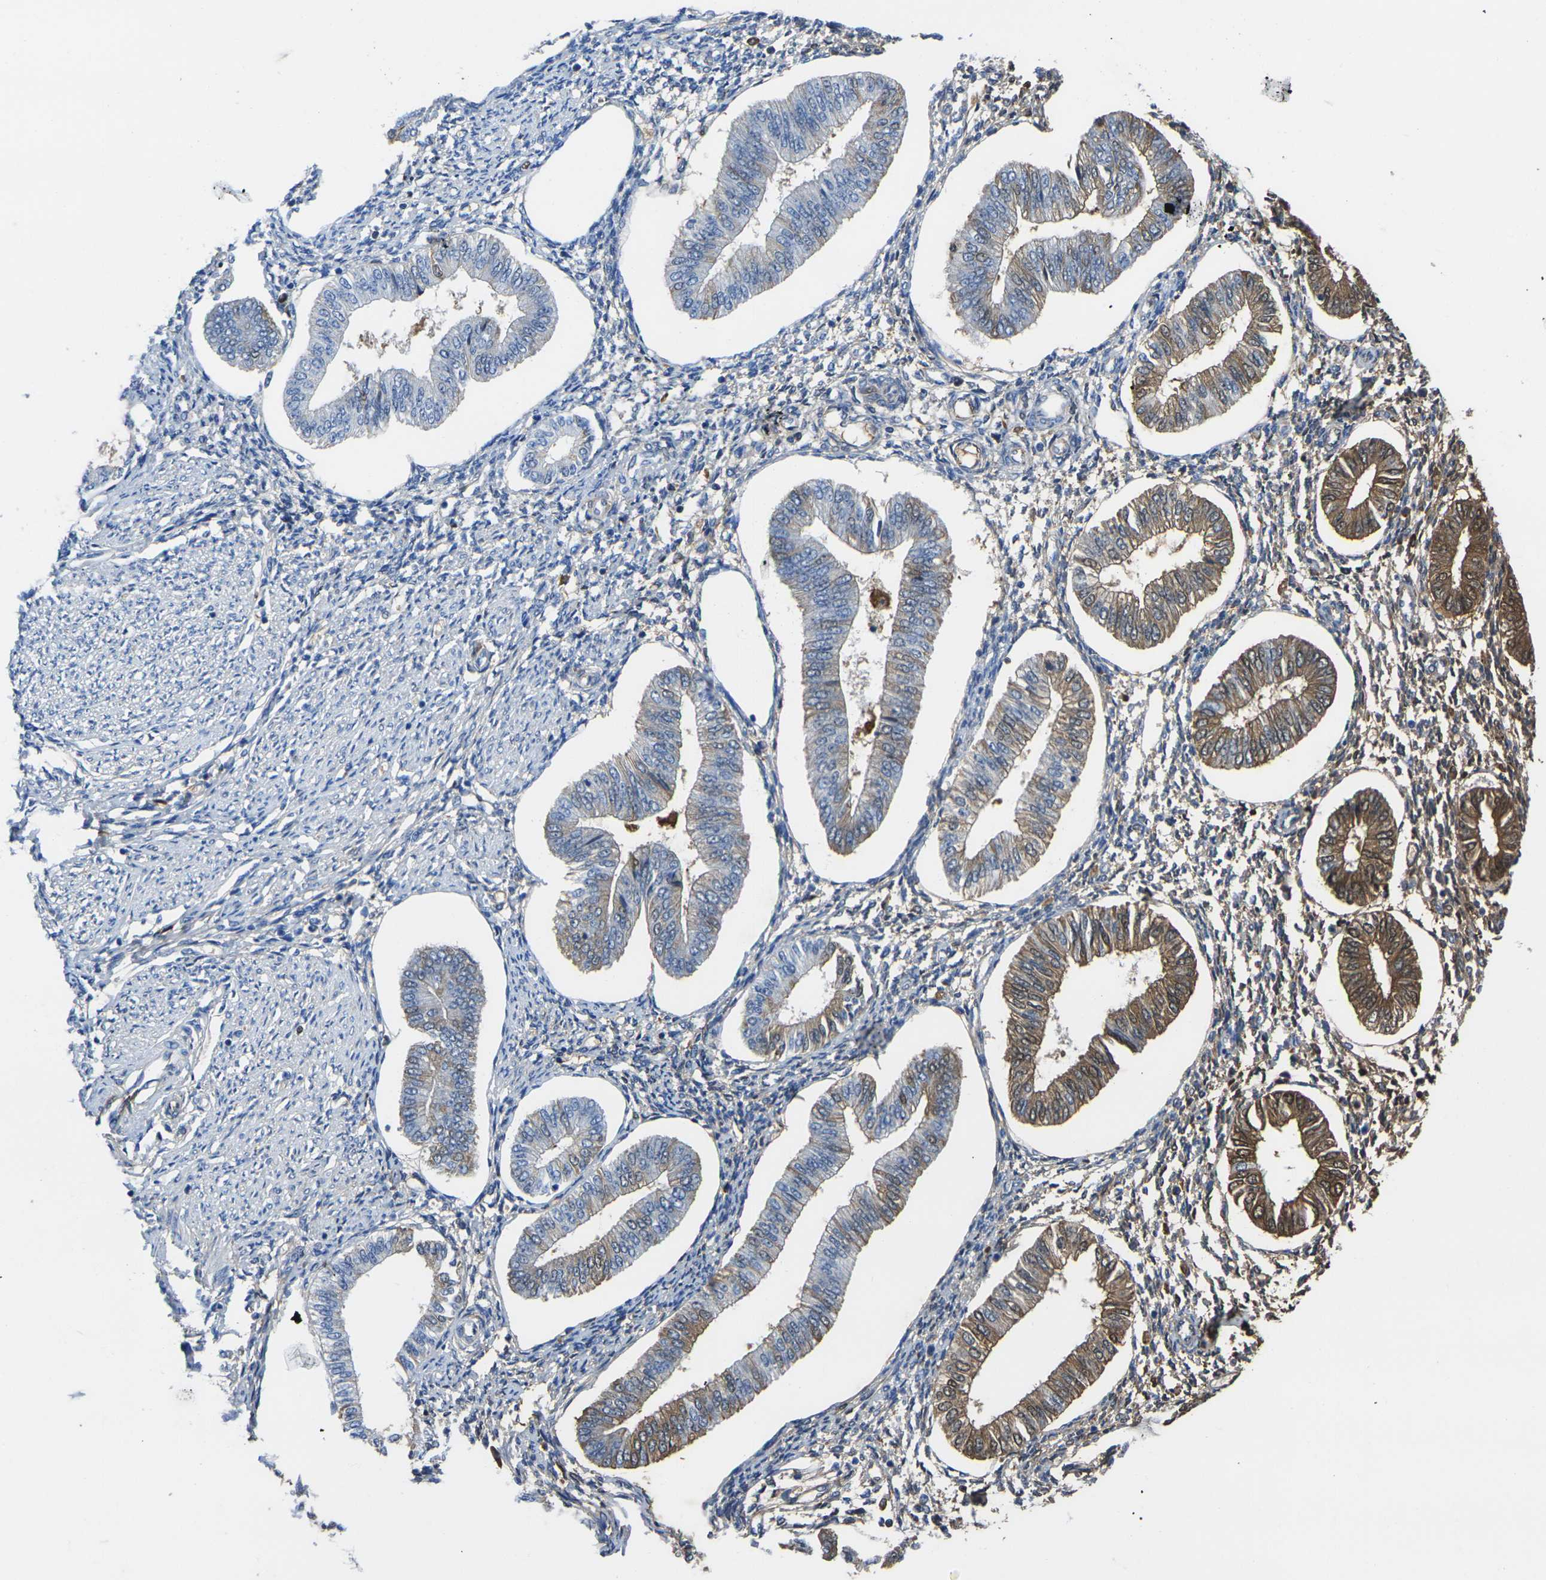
{"staining": {"intensity": "weak", "quantity": "<25%", "location": "cytoplasmic/membranous"}, "tissue": "endometrium", "cell_type": "Cells in endometrial stroma", "image_type": "normal", "snomed": [{"axis": "morphology", "description": "Normal tissue, NOS"}, {"axis": "topography", "description": "Endometrium"}], "caption": "Image shows no significant protein positivity in cells in endometrial stroma of benign endometrium.", "gene": "GREM2", "patient": {"sex": "female", "age": 50}}